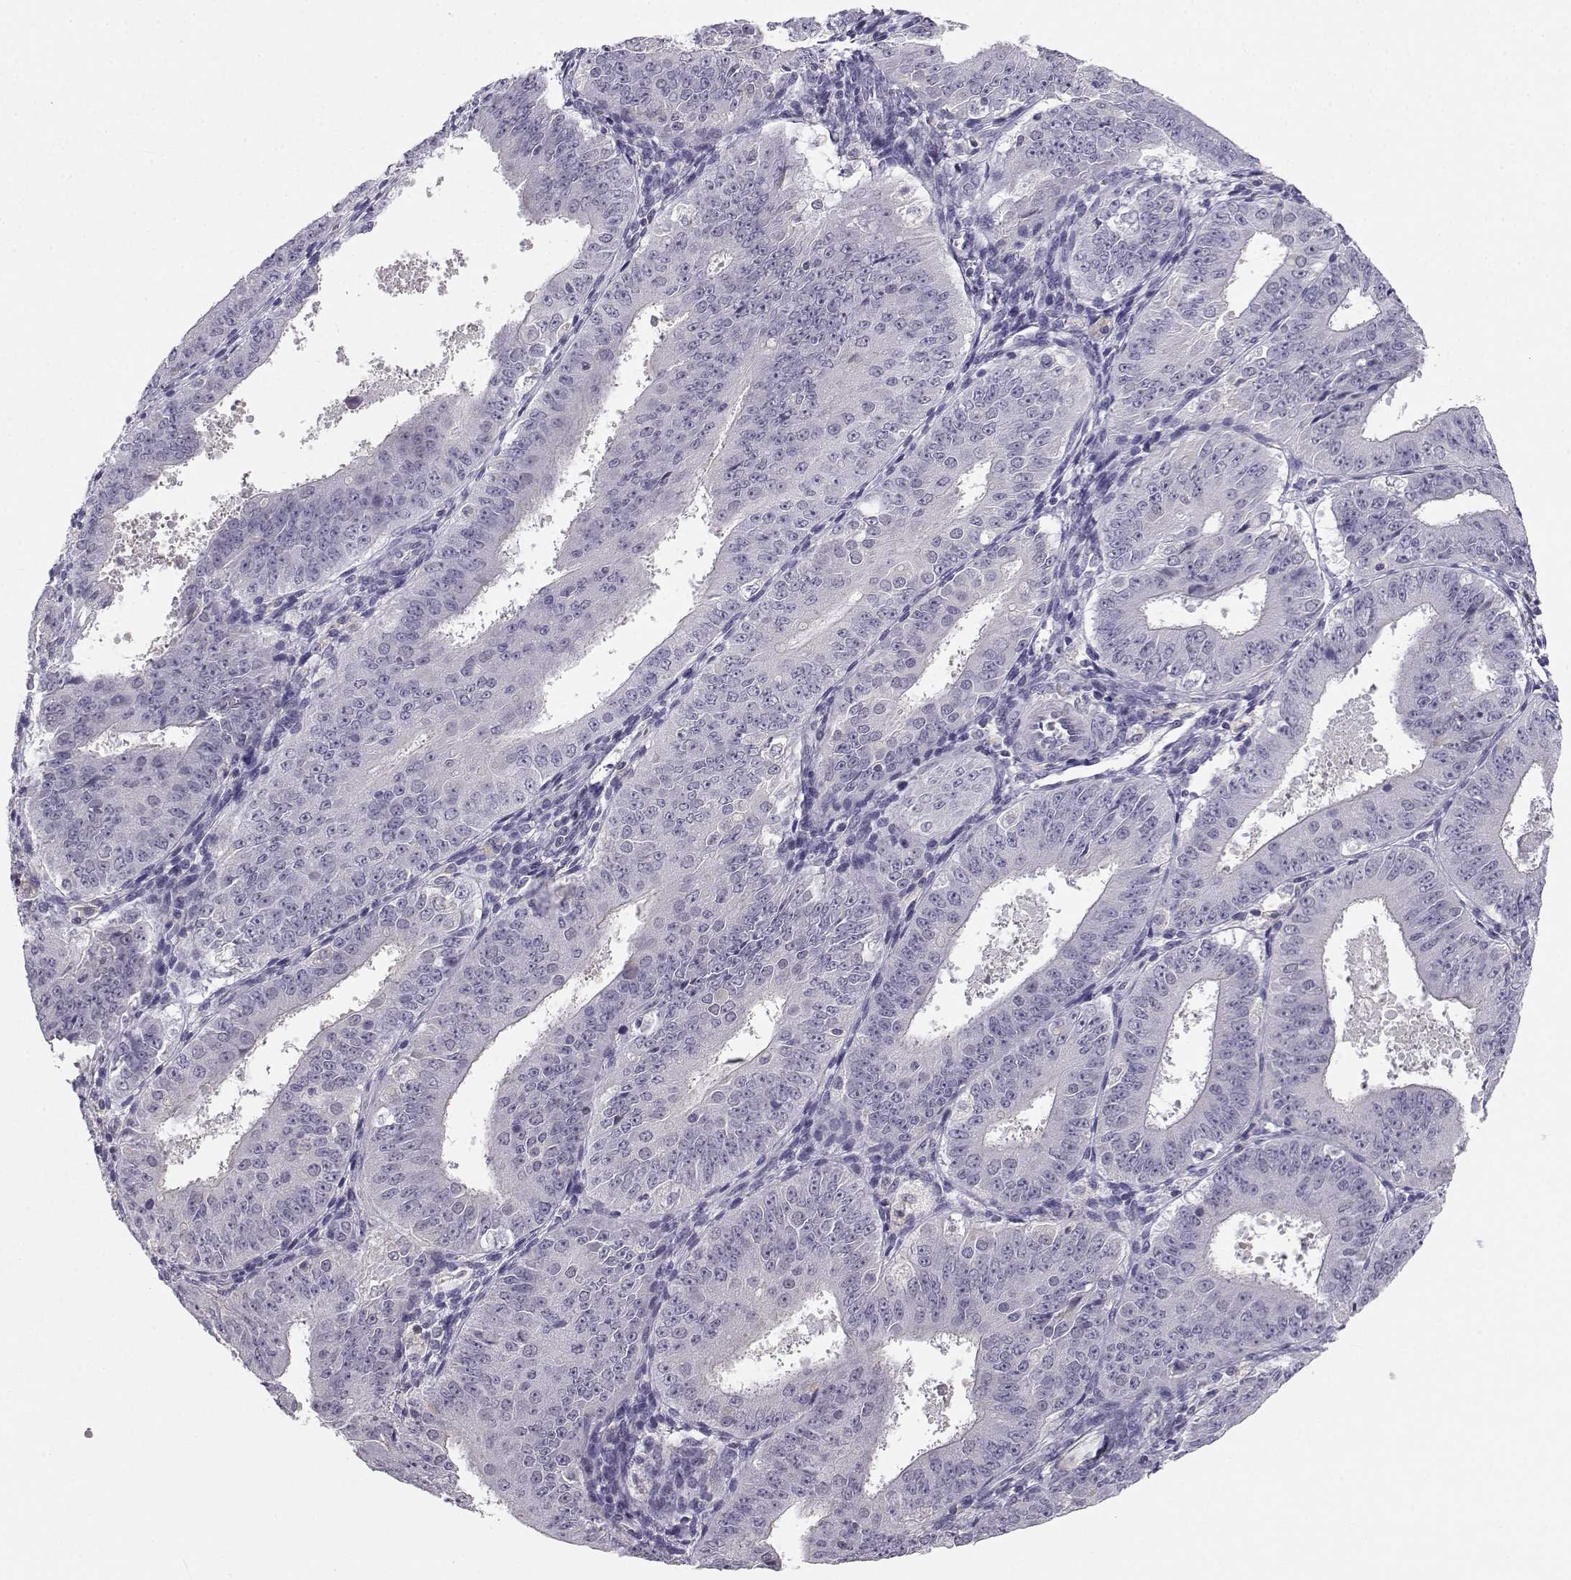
{"staining": {"intensity": "negative", "quantity": "none", "location": "none"}, "tissue": "ovarian cancer", "cell_type": "Tumor cells", "image_type": "cancer", "snomed": [{"axis": "morphology", "description": "Carcinoma, endometroid"}, {"axis": "topography", "description": "Ovary"}], "caption": "Immunohistochemistry (IHC) histopathology image of human ovarian cancer (endometroid carcinoma) stained for a protein (brown), which reveals no positivity in tumor cells. (DAB immunohistochemistry, high magnification).", "gene": "MROH7", "patient": {"sex": "female", "age": 42}}